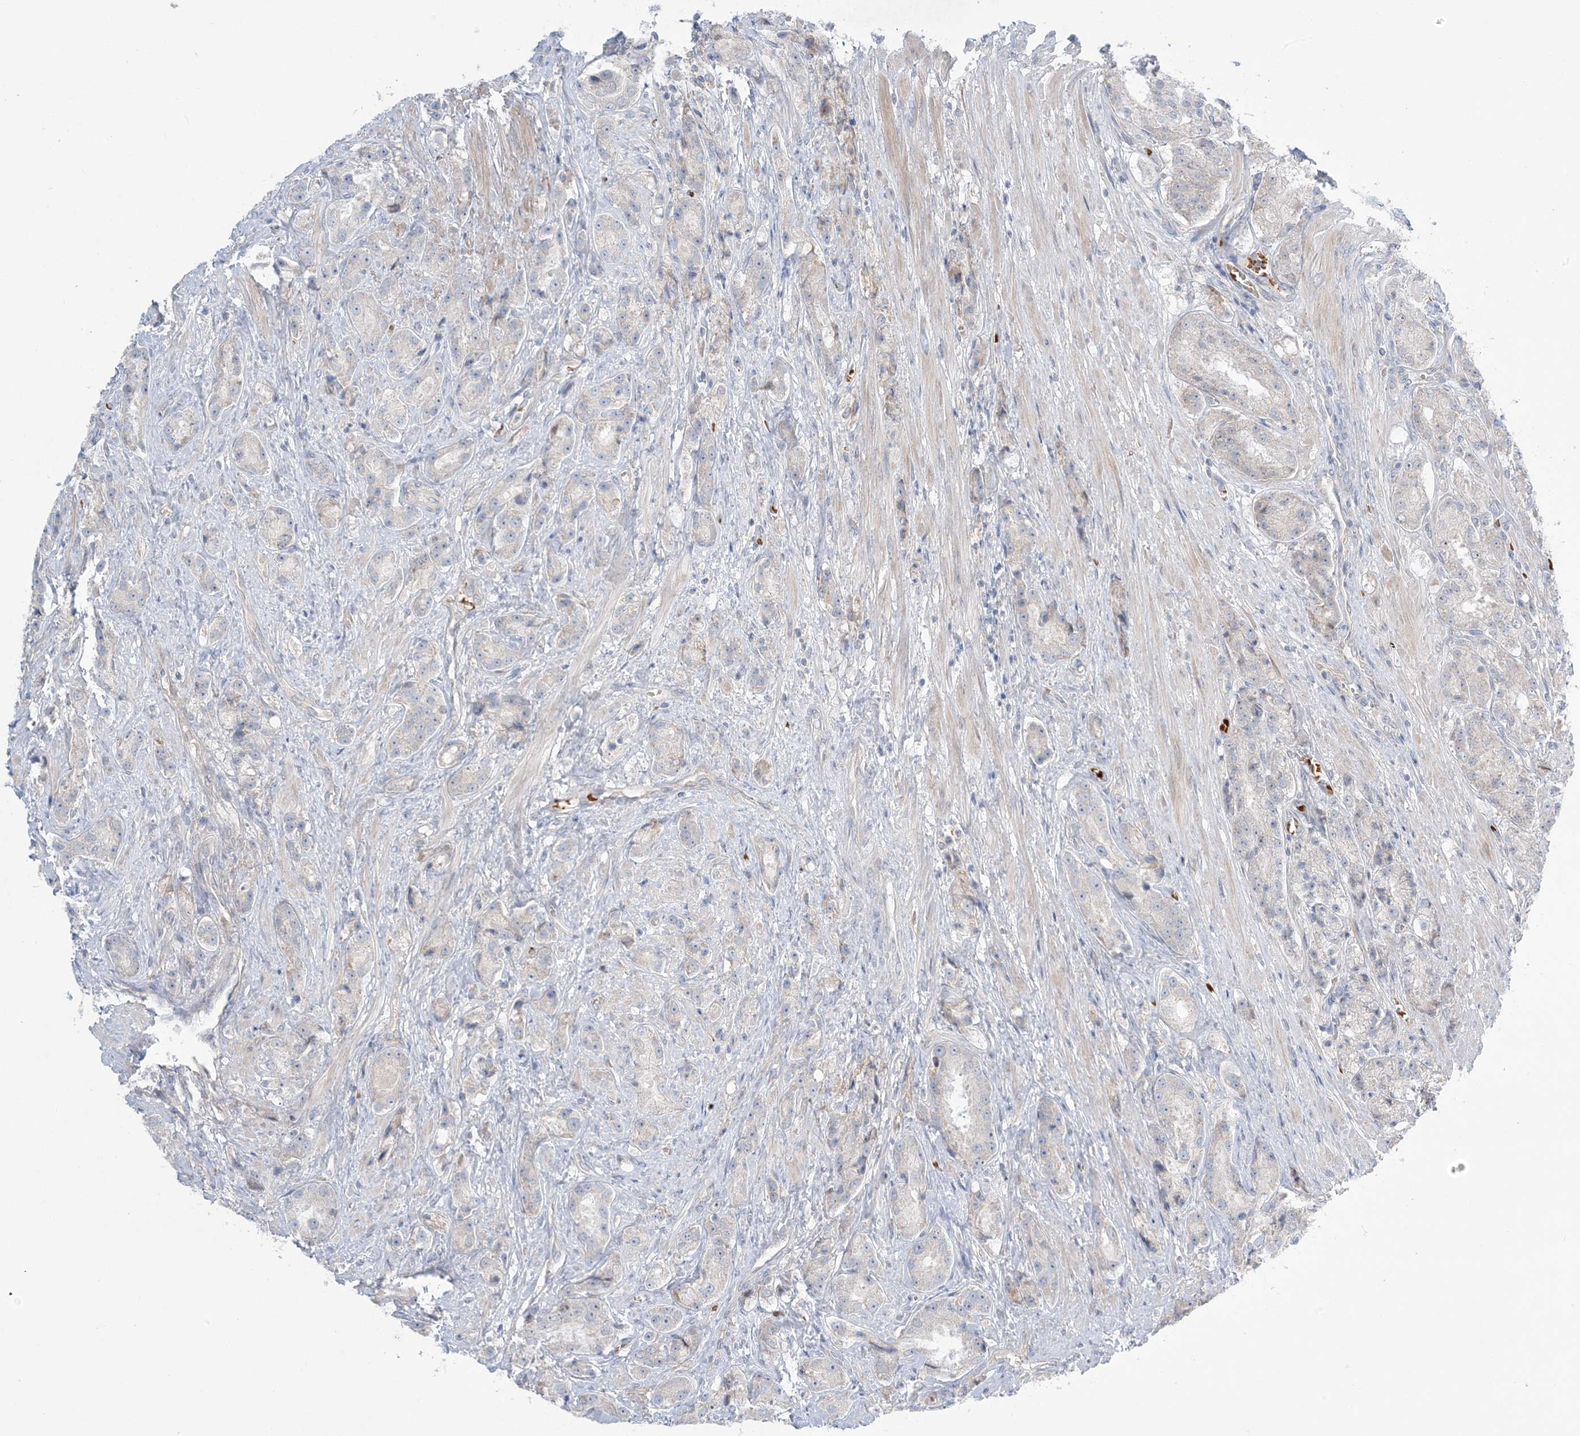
{"staining": {"intensity": "negative", "quantity": "none", "location": "none"}, "tissue": "prostate cancer", "cell_type": "Tumor cells", "image_type": "cancer", "snomed": [{"axis": "morphology", "description": "Adenocarcinoma, High grade"}, {"axis": "topography", "description": "Prostate"}], "caption": "The photomicrograph displays no significant expression in tumor cells of prostate cancer. (DAB (3,3'-diaminobenzidine) immunohistochemistry (IHC) visualized using brightfield microscopy, high magnification).", "gene": "MMGT1", "patient": {"sex": "male", "age": 60}}